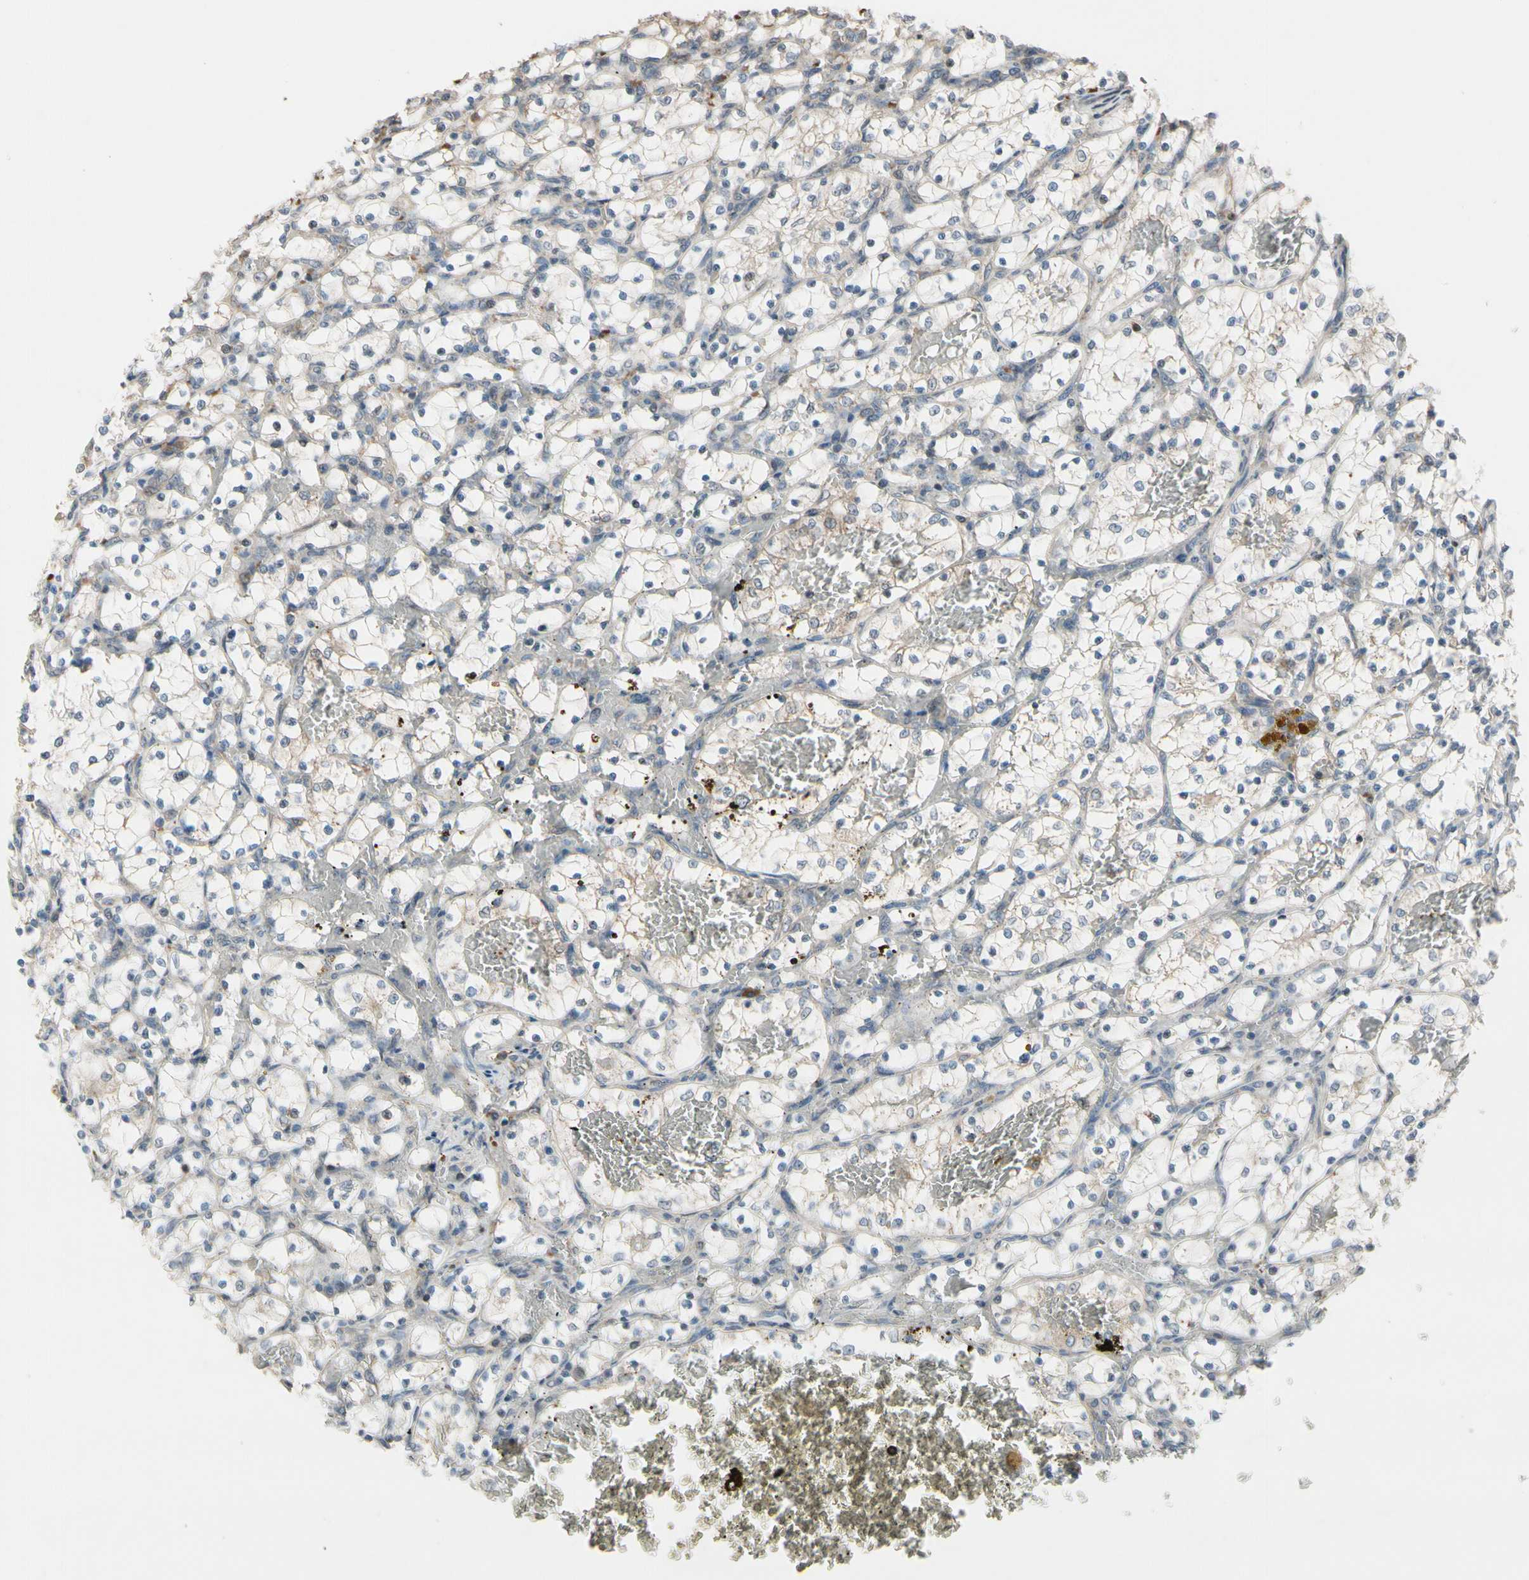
{"staining": {"intensity": "negative", "quantity": "none", "location": "none"}, "tissue": "renal cancer", "cell_type": "Tumor cells", "image_type": "cancer", "snomed": [{"axis": "morphology", "description": "Adenocarcinoma, NOS"}, {"axis": "topography", "description": "Kidney"}], "caption": "This image is of renal cancer stained with immunohistochemistry to label a protein in brown with the nuclei are counter-stained blue. There is no positivity in tumor cells.", "gene": "SNX29", "patient": {"sex": "female", "age": 69}}